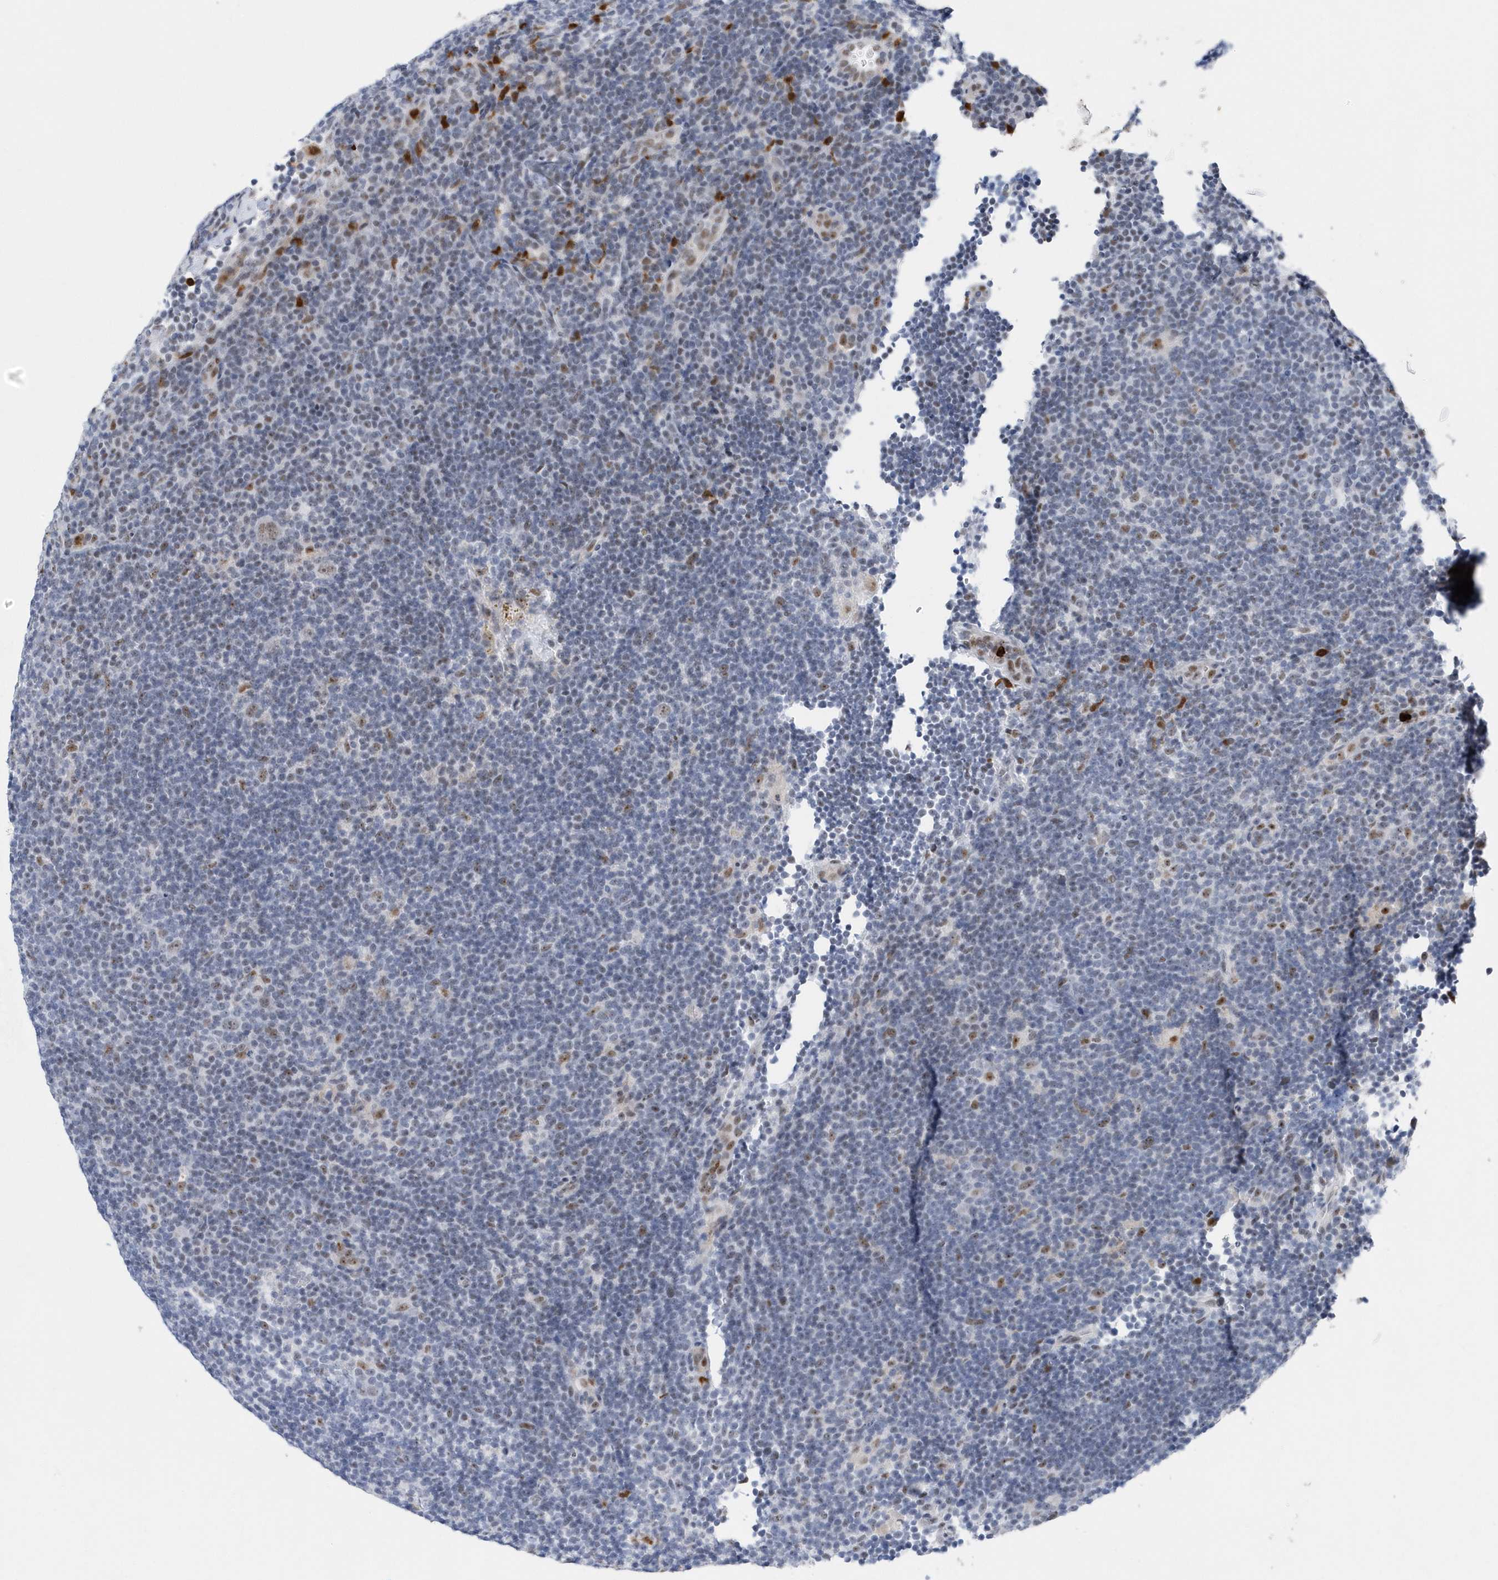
{"staining": {"intensity": "weak", "quantity": ">75%", "location": "nuclear"}, "tissue": "lymphoma", "cell_type": "Tumor cells", "image_type": "cancer", "snomed": [{"axis": "morphology", "description": "Hodgkin's disease, NOS"}, {"axis": "topography", "description": "Lymph node"}], "caption": "Weak nuclear expression is appreciated in approximately >75% of tumor cells in lymphoma. The staining is performed using DAB brown chromogen to label protein expression. The nuclei are counter-stained blue using hematoxylin.", "gene": "RPP30", "patient": {"sex": "female", "age": 57}}